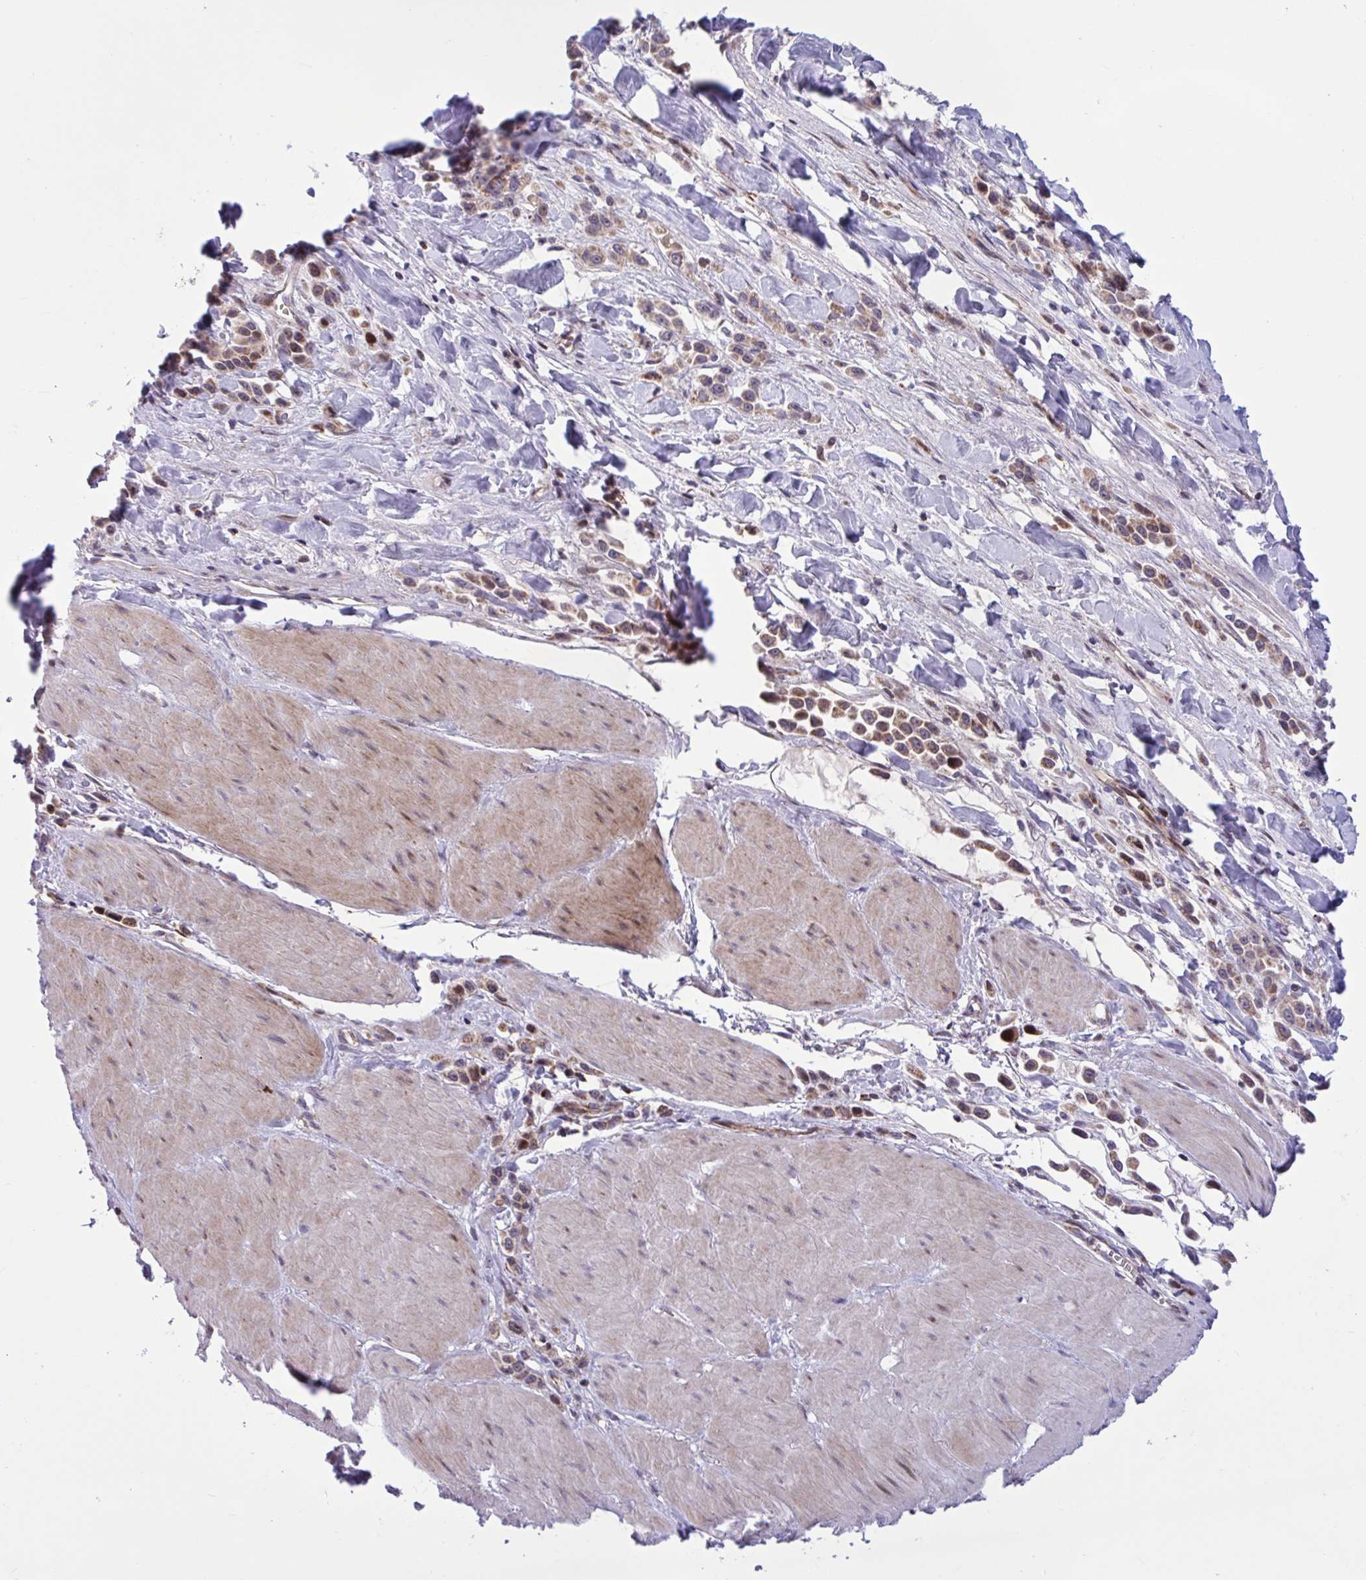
{"staining": {"intensity": "moderate", "quantity": ">75%", "location": "cytoplasmic/membranous,nuclear"}, "tissue": "stomach cancer", "cell_type": "Tumor cells", "image_type": "cancer", "snomed": [{"axis": "morphology", "description": "Adenocarcinoma, NOS"}, {"axis": "topography", "description": "Stomach"}], "caption": "This is a micrograph of IHC staining of stomach adenocarcinoma, which shows moderate positivity in the cytoplasmic/membranous and nuclear of tumor cells.", "gene": "RBL1", "patient": {"sex": "male", "age": 47}}